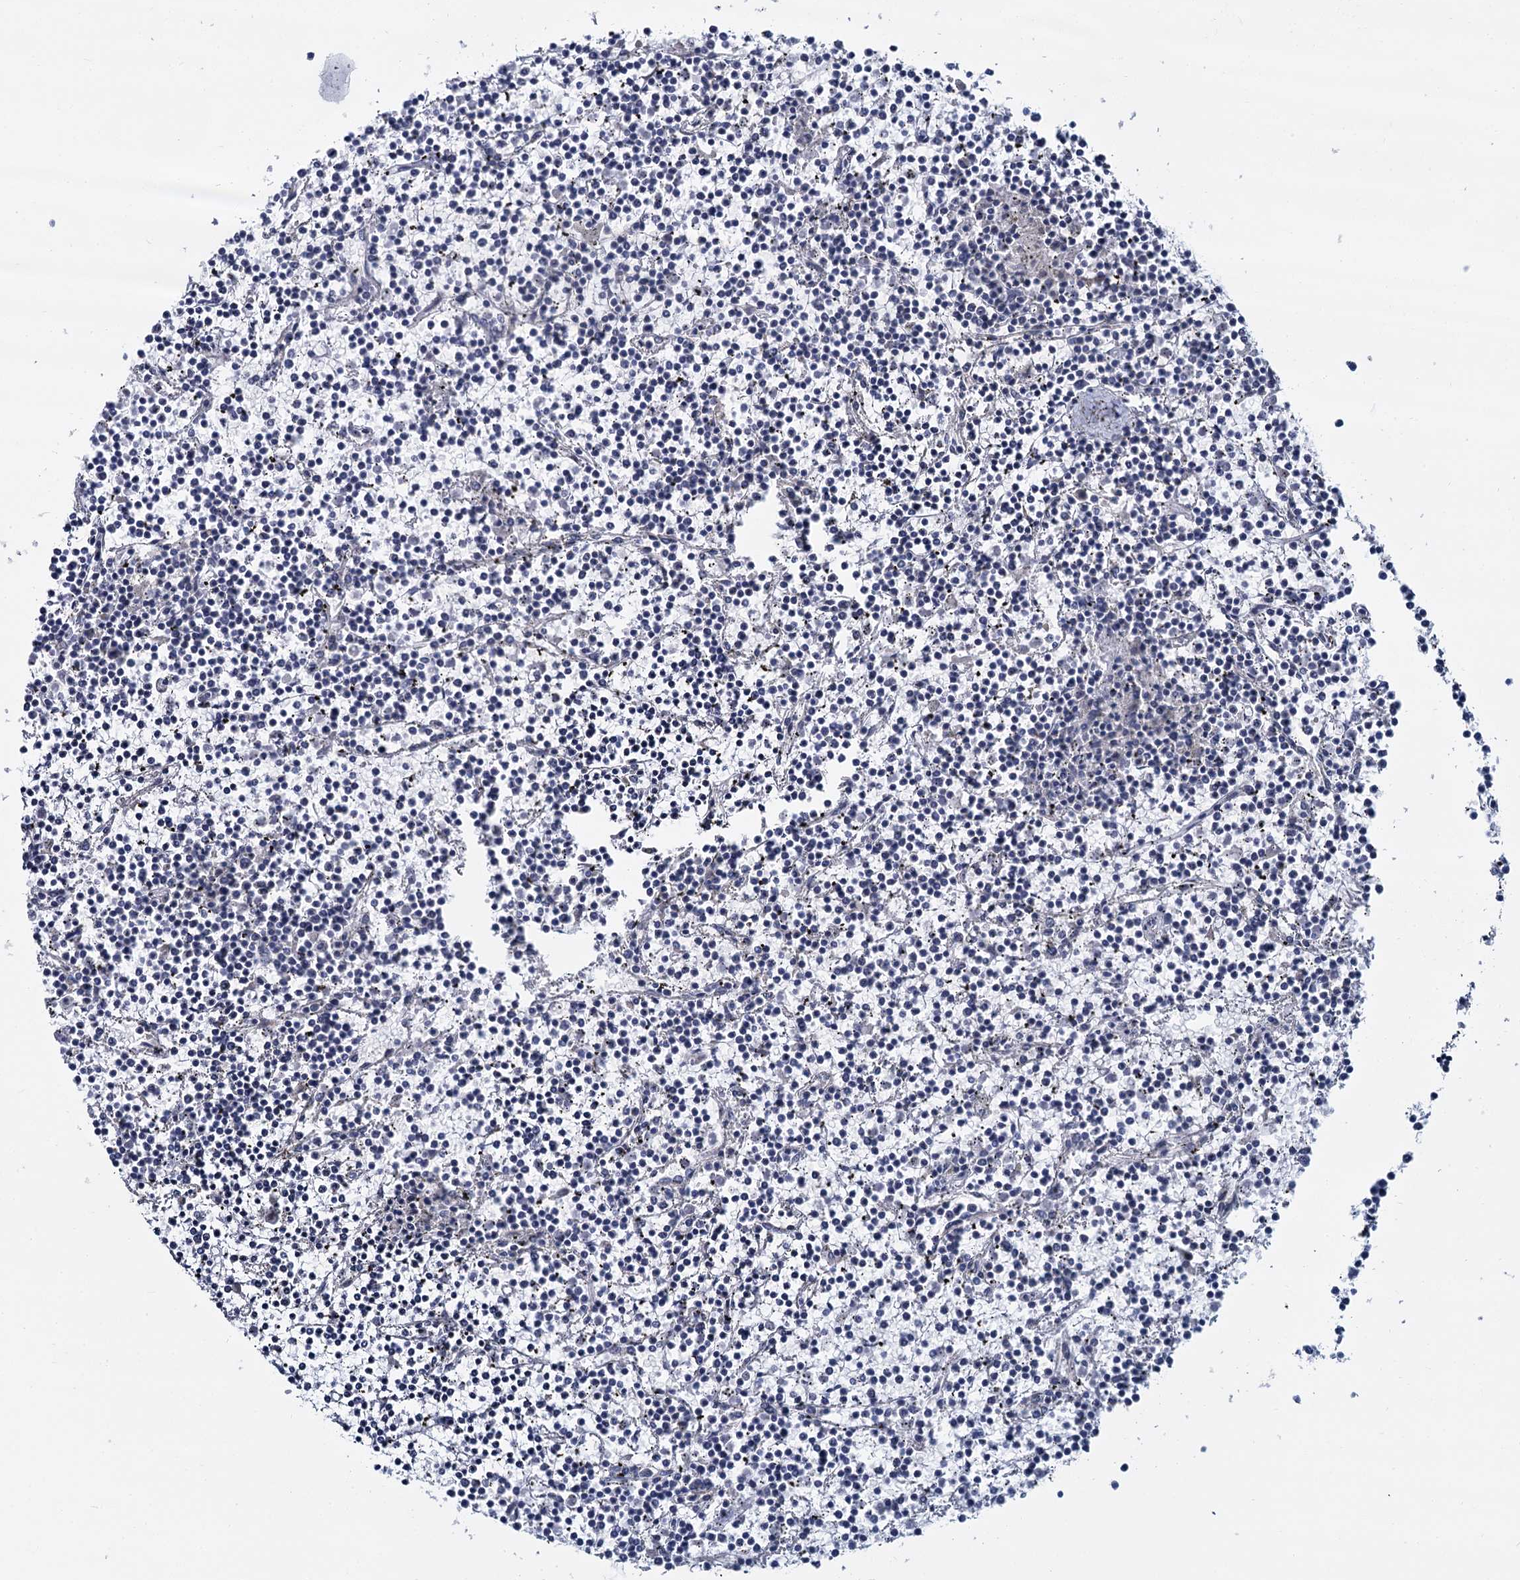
{"staining": {"intensity": "negative", "quantity": "none", "location": "none"}, "tissue": "lymphoma", "cell_type": "Tumor cells", "image_type": "cancer", "snomed": [{"axis": "morphology", "description": "Malignant lymphoma, non-Hodgkin's type, Low grade"}, {"axis": "topography", "description": "Spleen"}], "caption": "The histopathology image demonstrates no significant expression in tumor cells of lymphoma.", "gene": "ACRBP", "patient": {"sex": "female", "age": 19}}